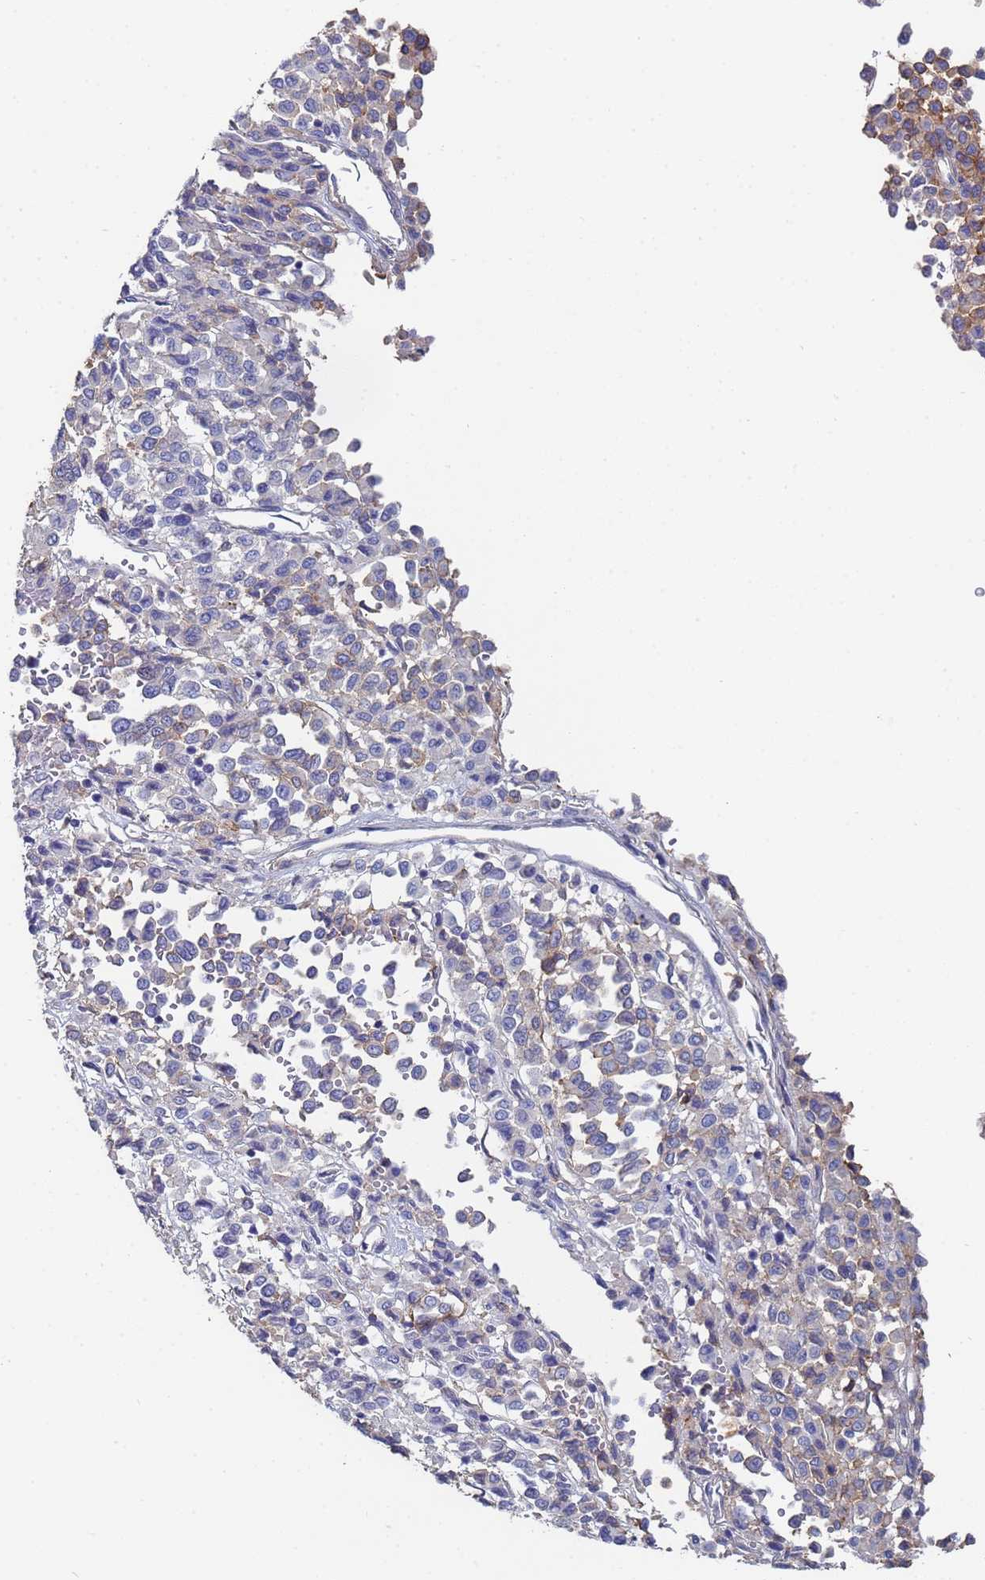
{"staining": {"intensity": "moderate", "quantity": "<25%", "location": "cytoplasmic/membranous"}, "tissue": "melanoma", "cell_type": "Tumor cells", "image_type": "cancer", "snomed": [{"axis": "morphology", "description": "Malignant melanoma, Metastatic site"}, {"axis": "topography", "description": "Pancreas"}], "caption": "DAB immunohistochemical staining of human malignant melanoma (metastatic site) exhibits moderate cytoplasmic/membranous protein staining in approximately <25% of tumor cells.", "gene": "ABCA8", "patient": {"sex": "female", "age": 30}}